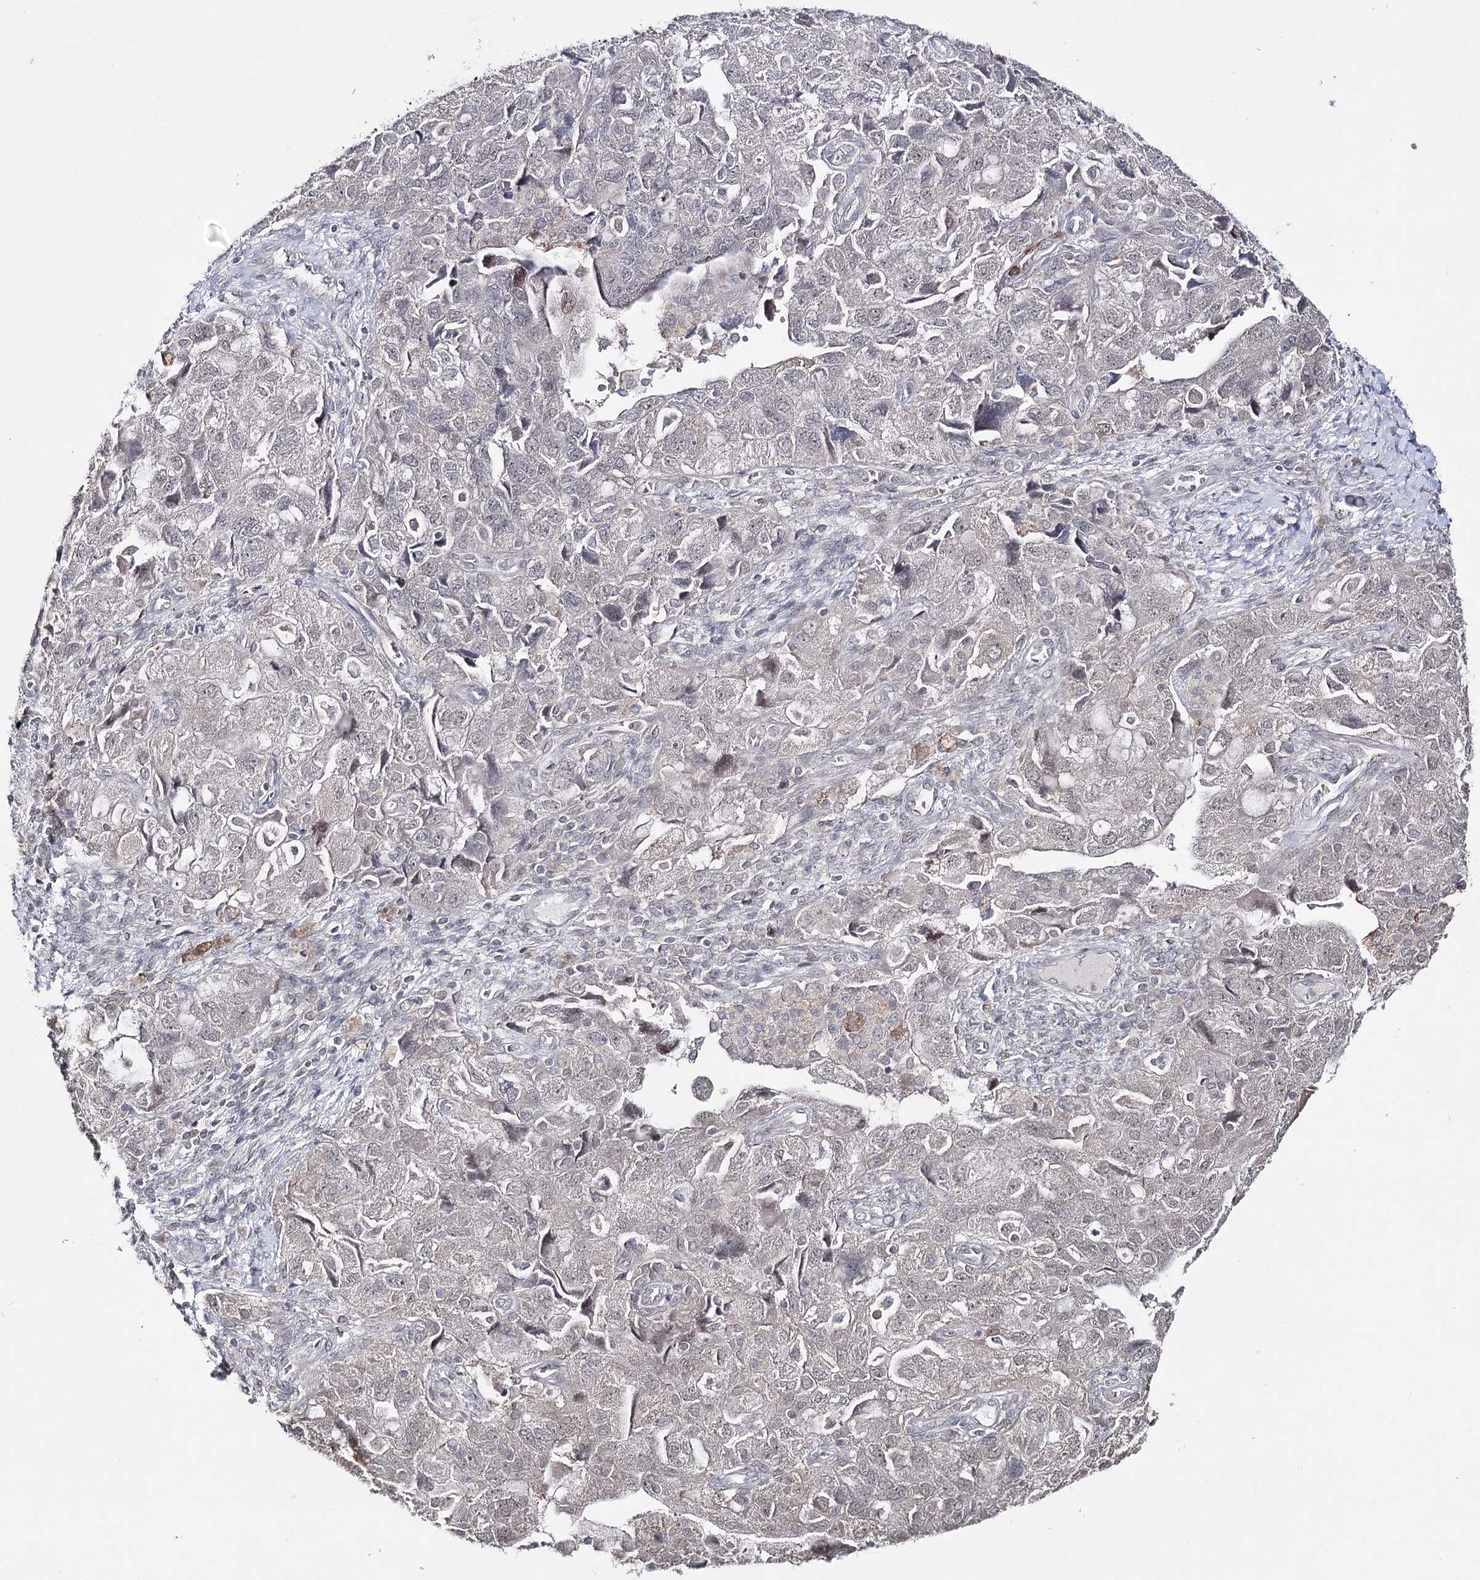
{"staining": {"intensity": "negative", "quantity": "none", "location": "none"}, "tissue": "ovarian cancer", "cell_type": "Tumor cells", "image_type": "cancer", "snomed": [{"axis": "morphology", "description": "Carcinoma, NOS"}, {"axis": "morphology", "description": "Cystadenocarcinoma, serous, NOS"}, {"axis": "topography", "description": "Ovary"}], "caption": "Ovarian serous cystadenocarcinoma was stained to show a protein in brown. There is no significant expression in tumor cells.", "gene": "HSD11B2", "patient": {"sex": "female", "age": 69}}